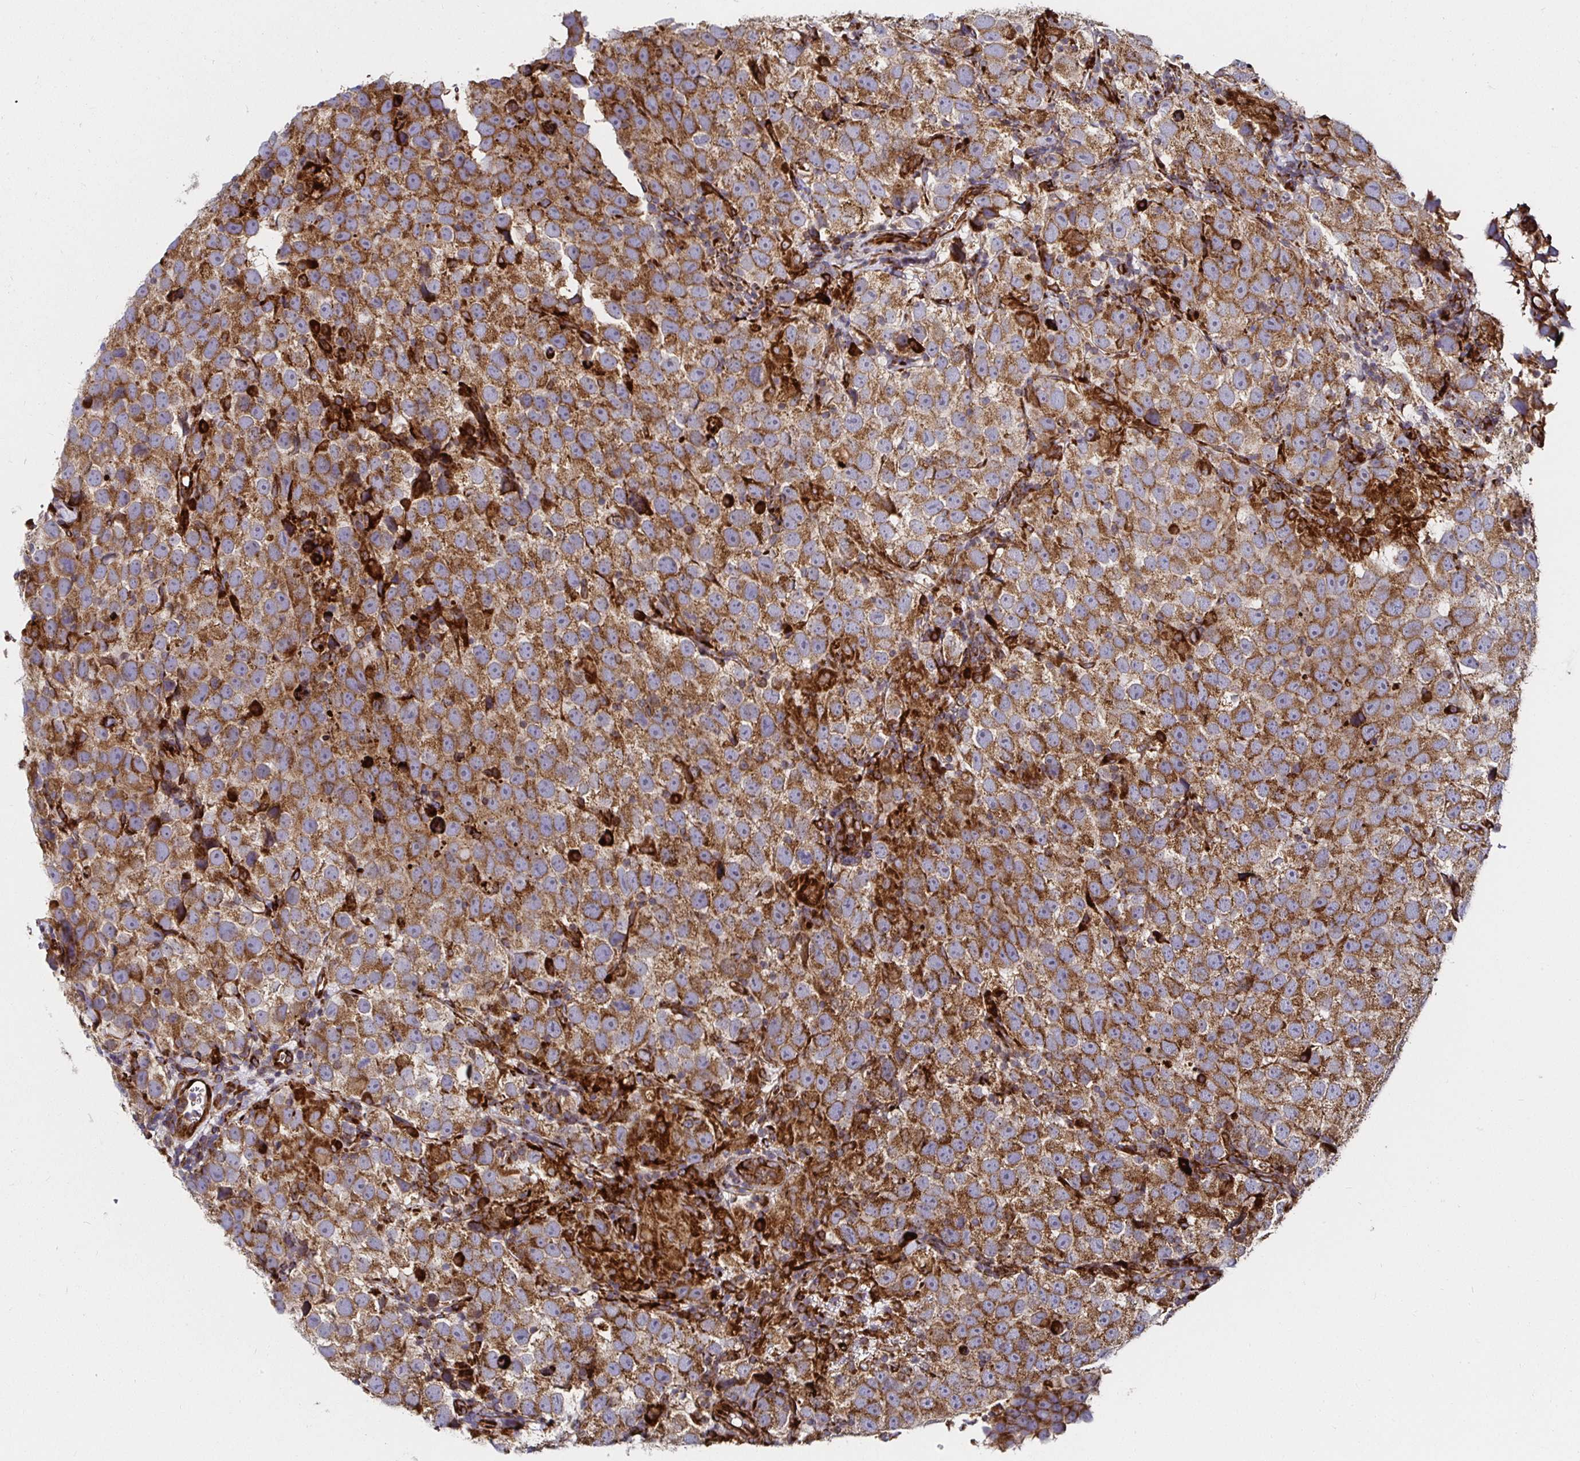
{"staining": {"intensity": "moderate", "quantity": ">75%", "location": "cytoplasmic/membranous"}, "tissue": "testis cancer", "cell_type": "Tumor cells", "image_type": "cancer", "snomed": [{"axis": "morphology", "description": "Seminoma, NOS"}, {"axis": "topography", "description": "Testis"}], "caption": "An IHC photomicrograph of tumor tissue is shown. Protein staining in brown shows moderate cytoplasmic/membranous positivity in testis cancer (seminoma) within tumor cells.", "gene": "SMYD3", "patient": {"sex": "male", "age": 26}}